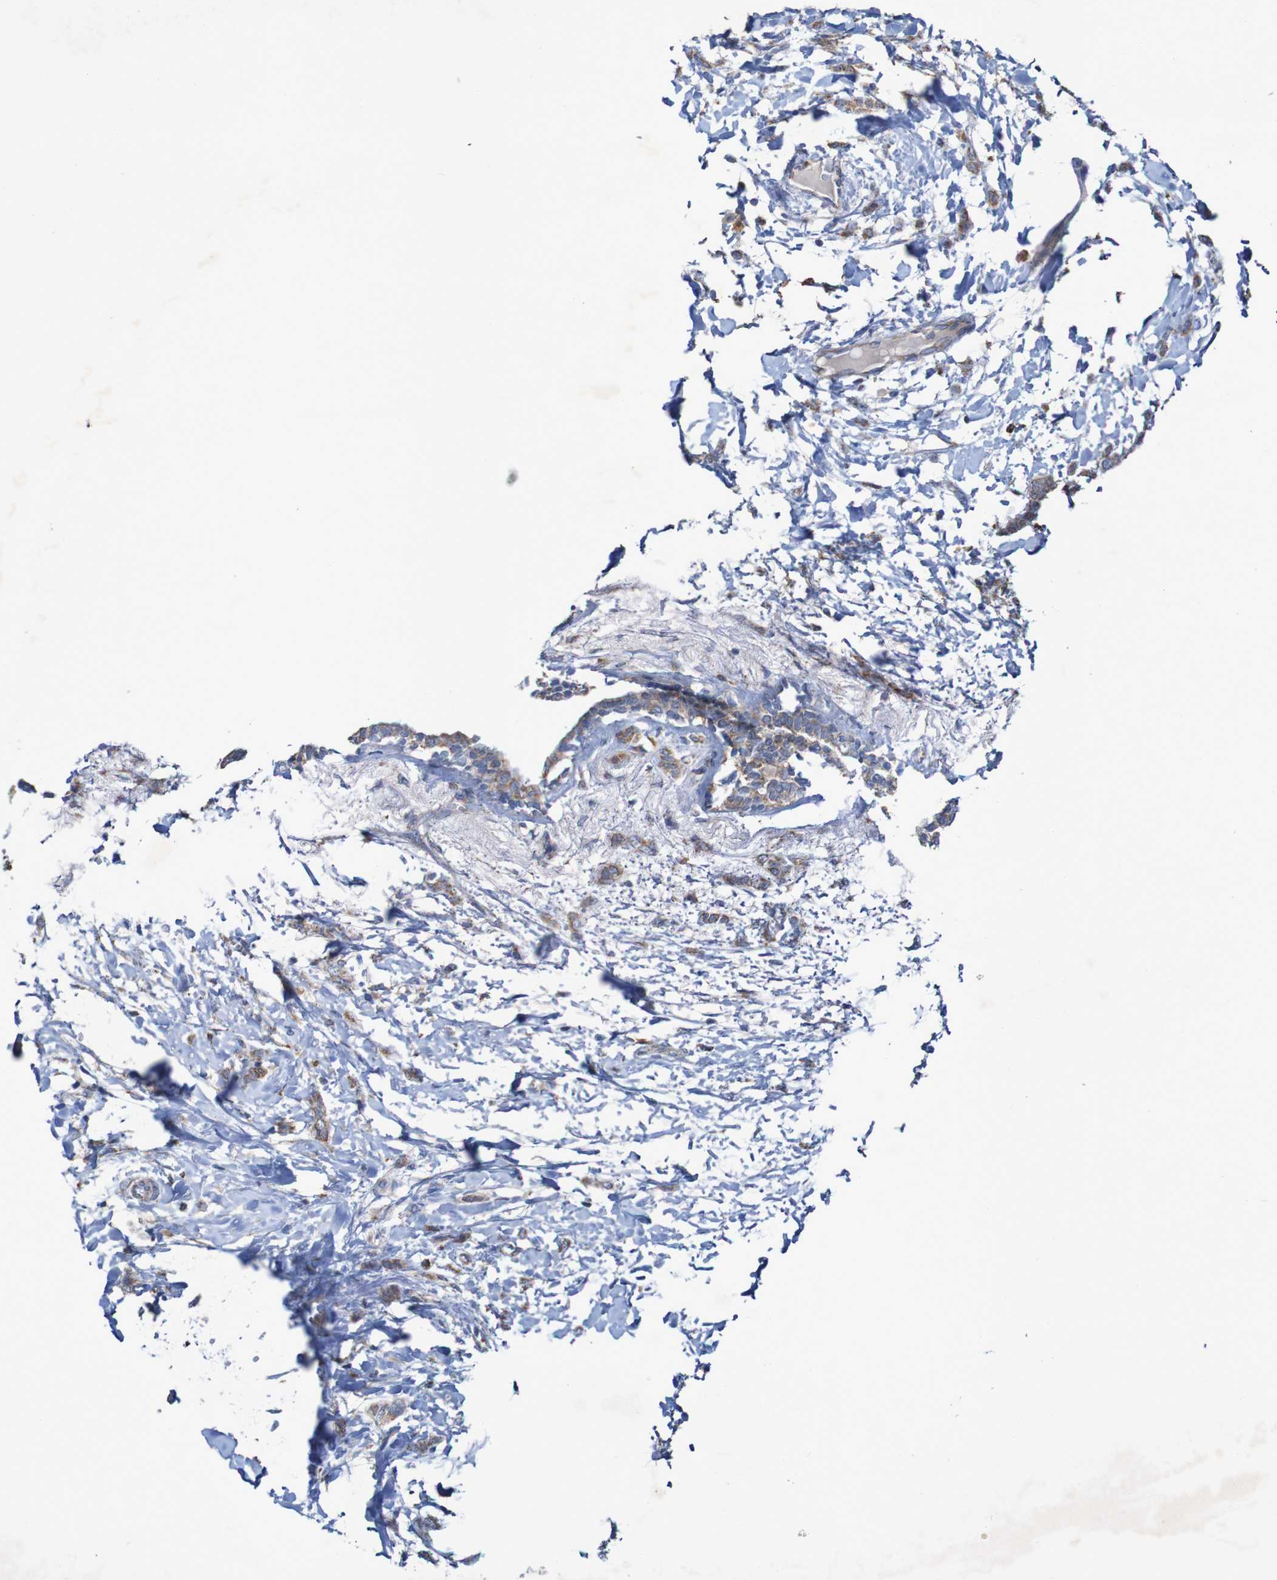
{"staining": {"intensity": "moderate", "quantity": ">75%", "location": "cytoplasmic/membranous"}, "tissue": "breast cancer", "cell_type": "Tumor cells", "image_type": "cancer", "snomed": [{"axis": "morphology", "description": "Lobular carcinoma, in situ"}, {"axis": "morphology", "description": "Lobular carcinoma"}, {"axis": "topography", "description": "Breast"}], "caption": "A brown stain shows moderate cytoplasmic/membranous expression of a protein in breast cancer tumor cells.", "gene": "CCDC51", "patient": {"sex": "female", "age": 41}}